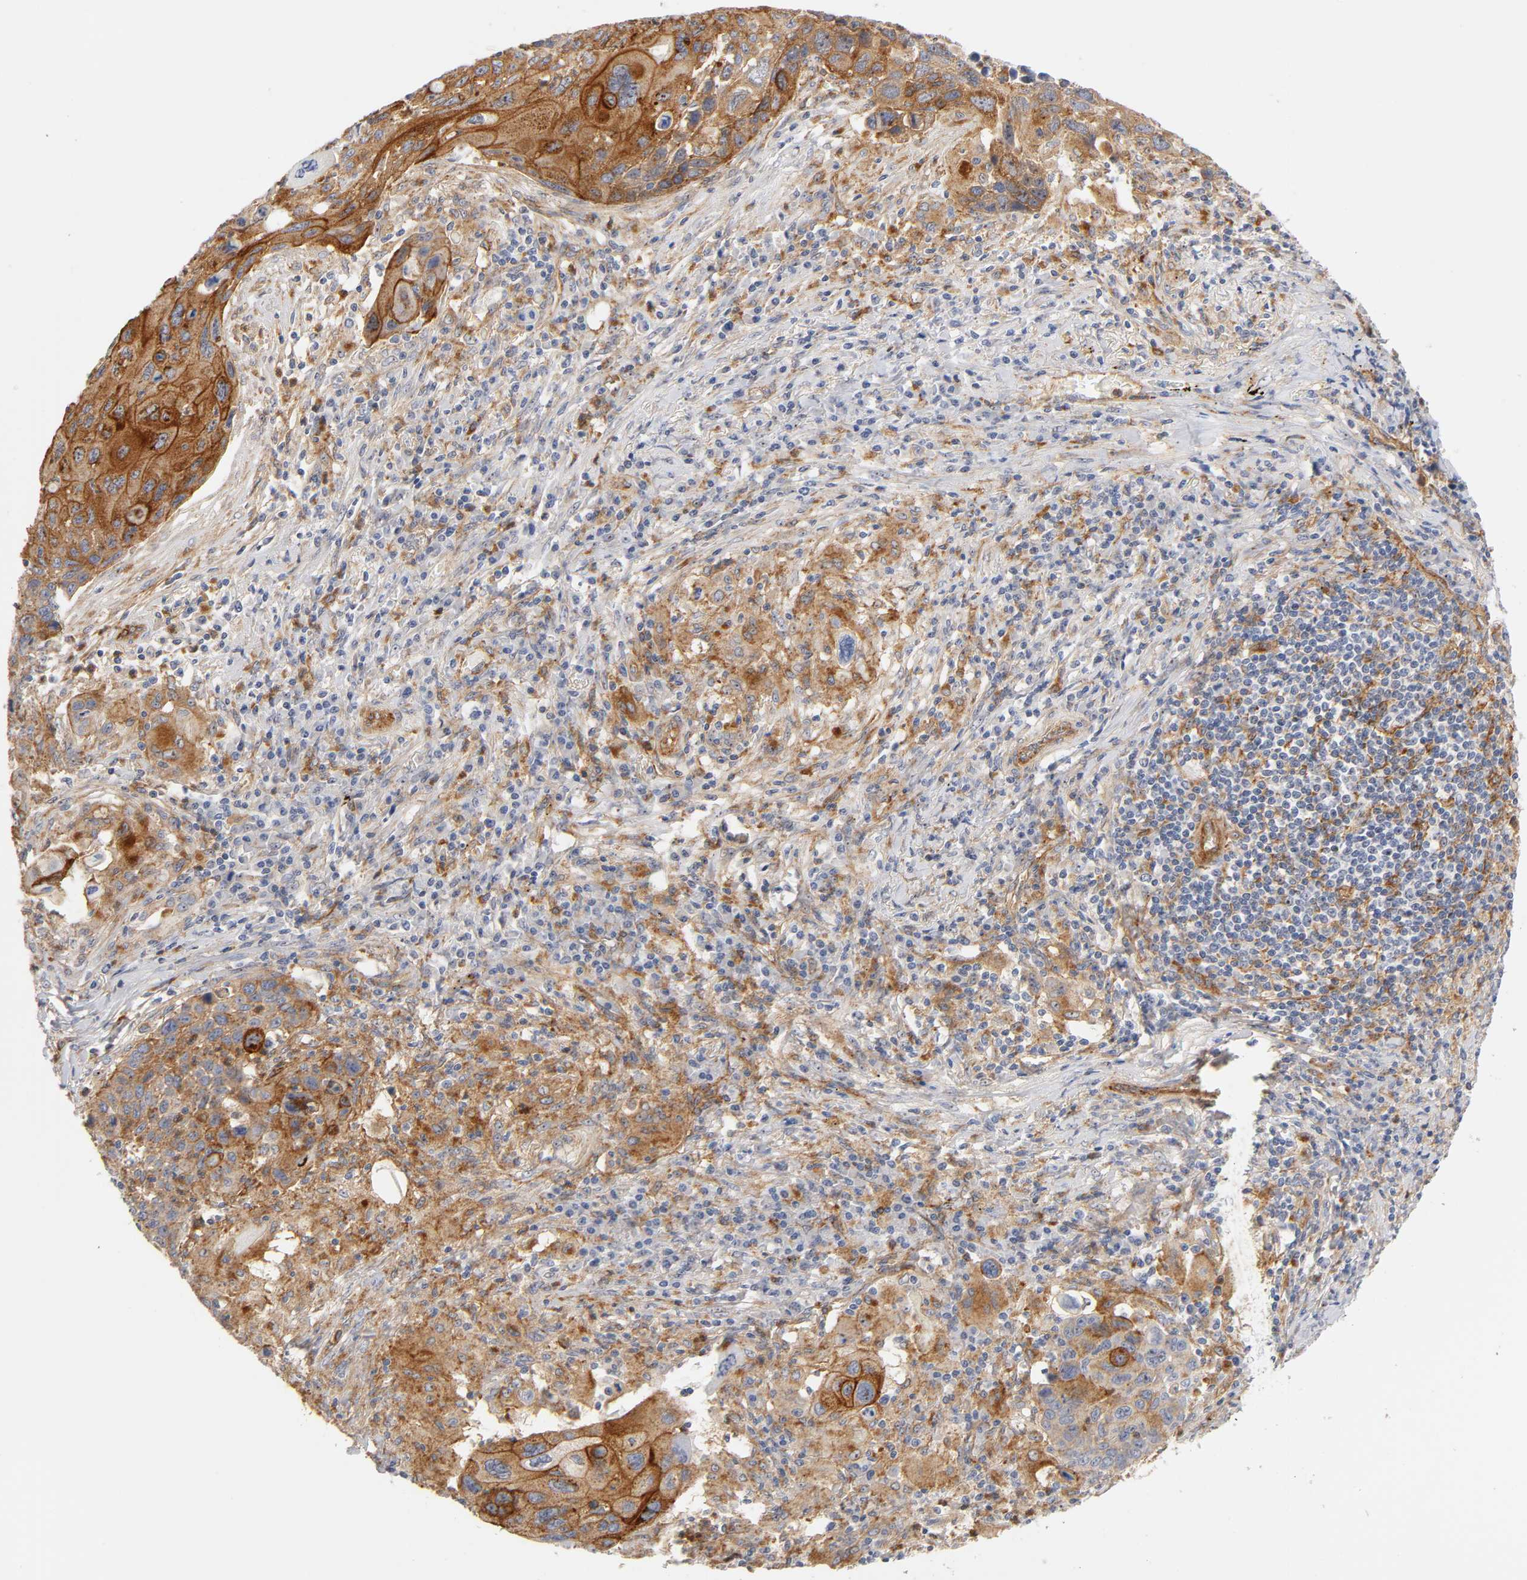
{"staining": {"intensity": "moderate", "quantity": ">75%", "location": "cytoplasmic/membranous,nuclear"}, "tissue": "lung cancer", "cell_type": "Tumor cells", "image_type": "cancer", "snomed": [{"axis": "morphology", "description": "Squamous cell carcinoma, NOS"}, {"axis": "topography", "description": "Lung"}], "caption": "A photomicrograph of lung squamous cell carcinoma stained for a protein shows moderate cytoplasmic/membranous and nuclear brown staining in tumor cells.", "gene": "PLD1", "patient": {"sex": "male", "age": 68}}